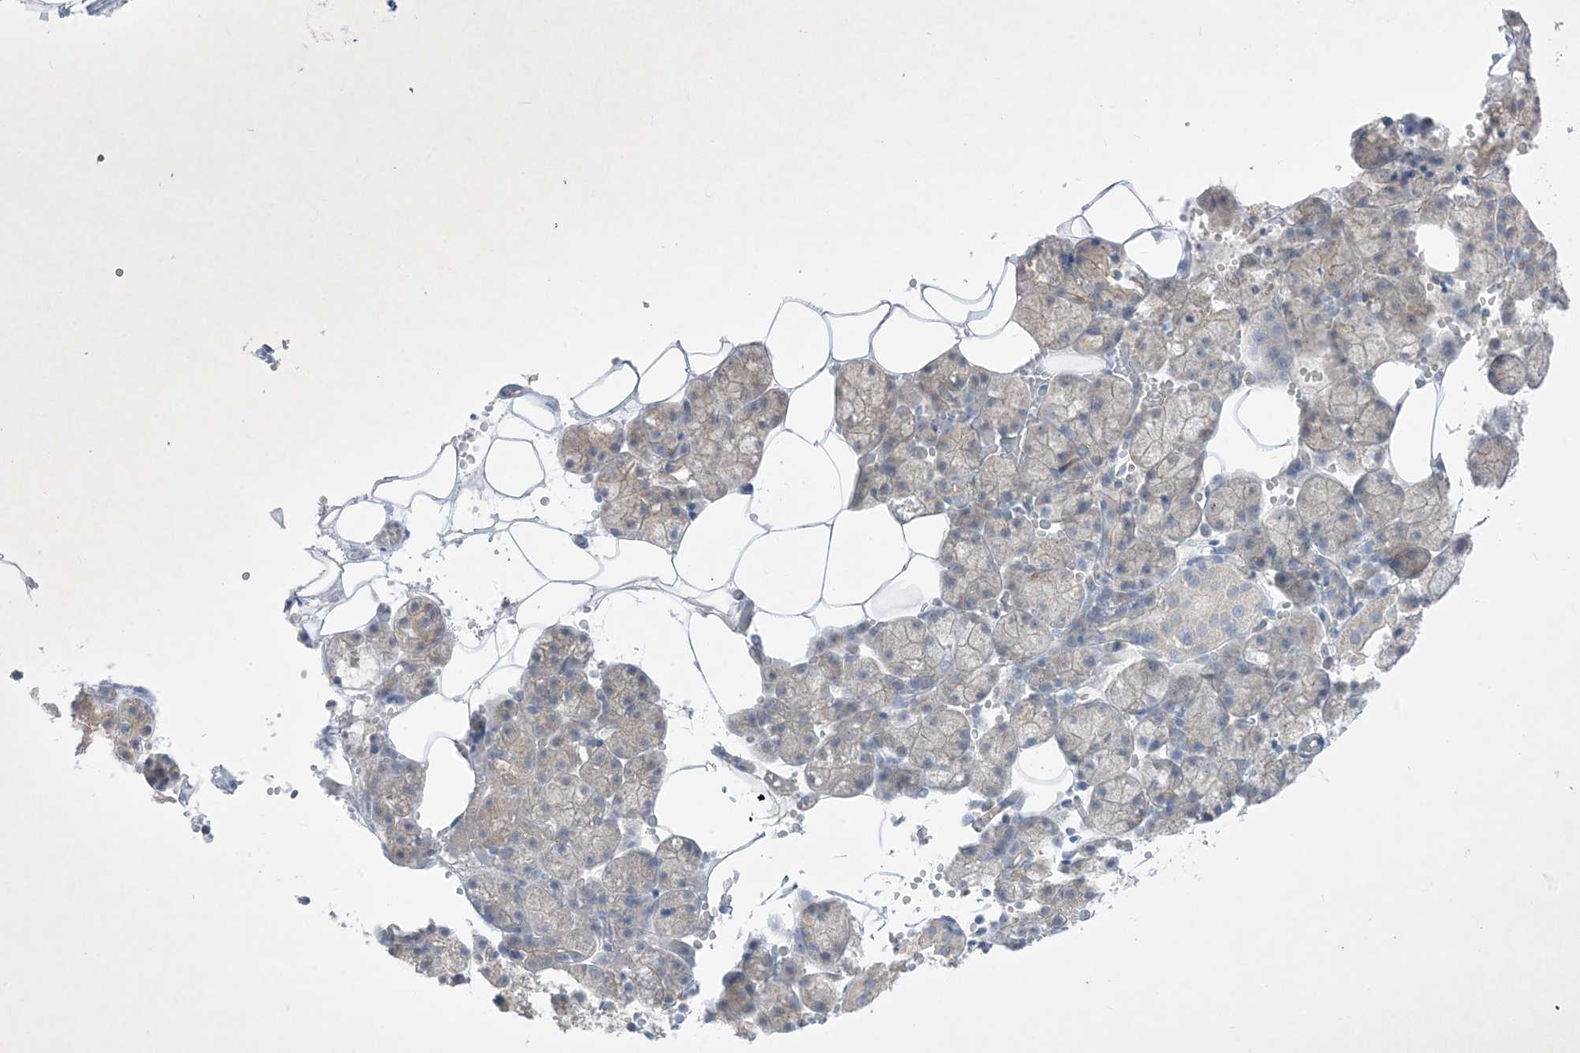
{"staining": {"intensity": "weak", "quantity": "25%-75%", "location": "cytoplasmic/membranous"}, "tissue": "salivary gland", "cell_type": "Glandular cells", "image_type": "normal", "snomed": [{"axis": "morphology", "description": "Normal tissue, NOS"}, {"axis": "topography", "description": "Salivary gland"}], "caption": "Immunohistochemistry (IHC) of benign salivary gland displays low levels of weak cytoplasmic/membranous positivity in about 25%-75% of glandular cells.", "gene": "PLEKHA3", "patient": {"sex": "male", "age": 62}}